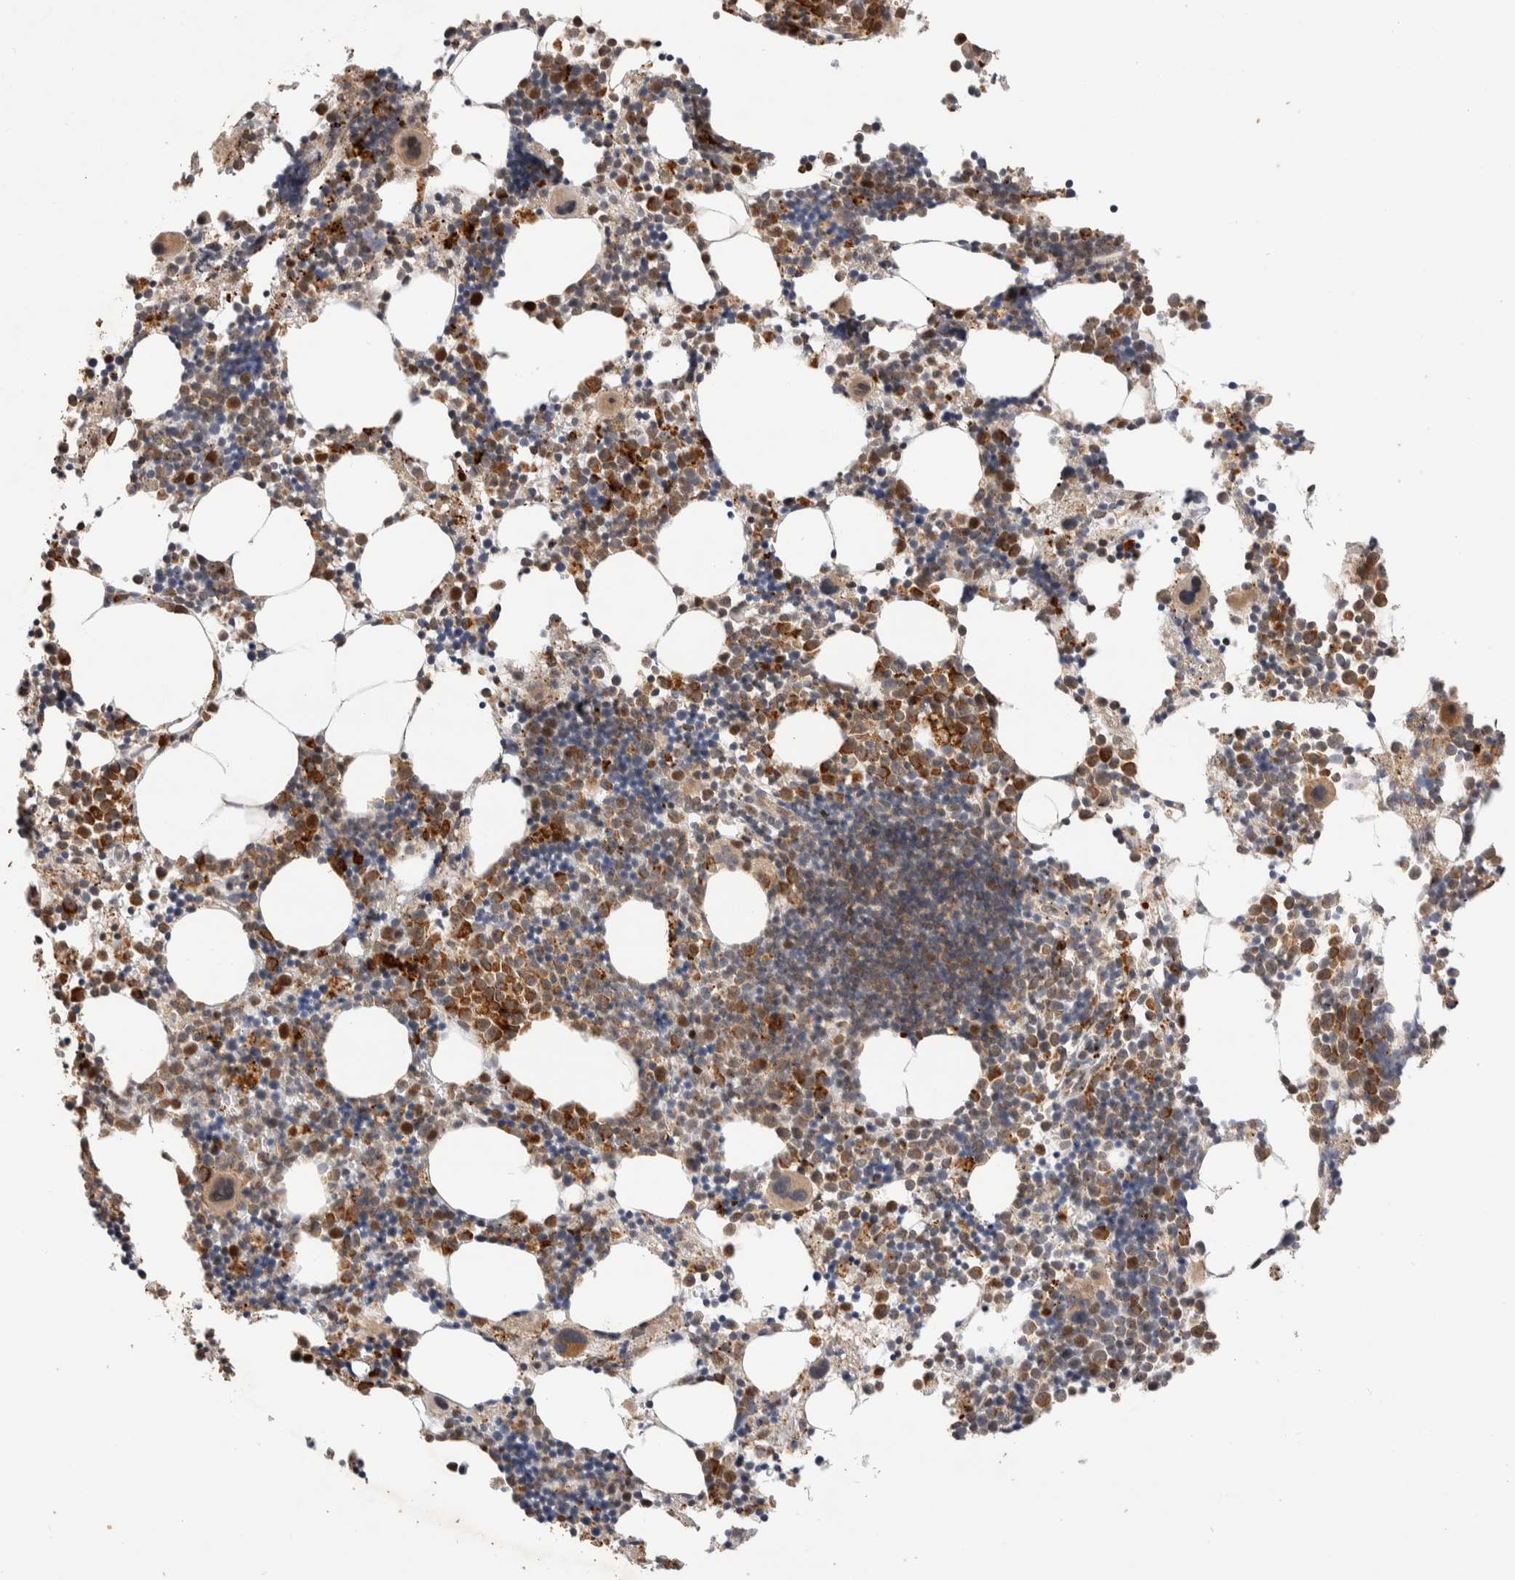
{"staining": {"intensity": "weak", "quantity": "25%-75%", "location": "cytoplasmic/membranous"}, "tissue": "bone marrow", "cell_type": "Hematopoietic cells", "image_type": "normal", "snomed": [{"axis": "morphology", "description": "Normal tissue, NOS"}, {"axis": "morphology", "description": "Inflammation, NOS"}, {"axis": "topography", "description": "Bone marrow"}], "caption": "A brown stain labels weak cytoplasmic/membranous expression of a protein in hematopoietic cells of benign bone marrow.", "gene": "NSMAF", "patient": {"sex": "male", "age": 31}}